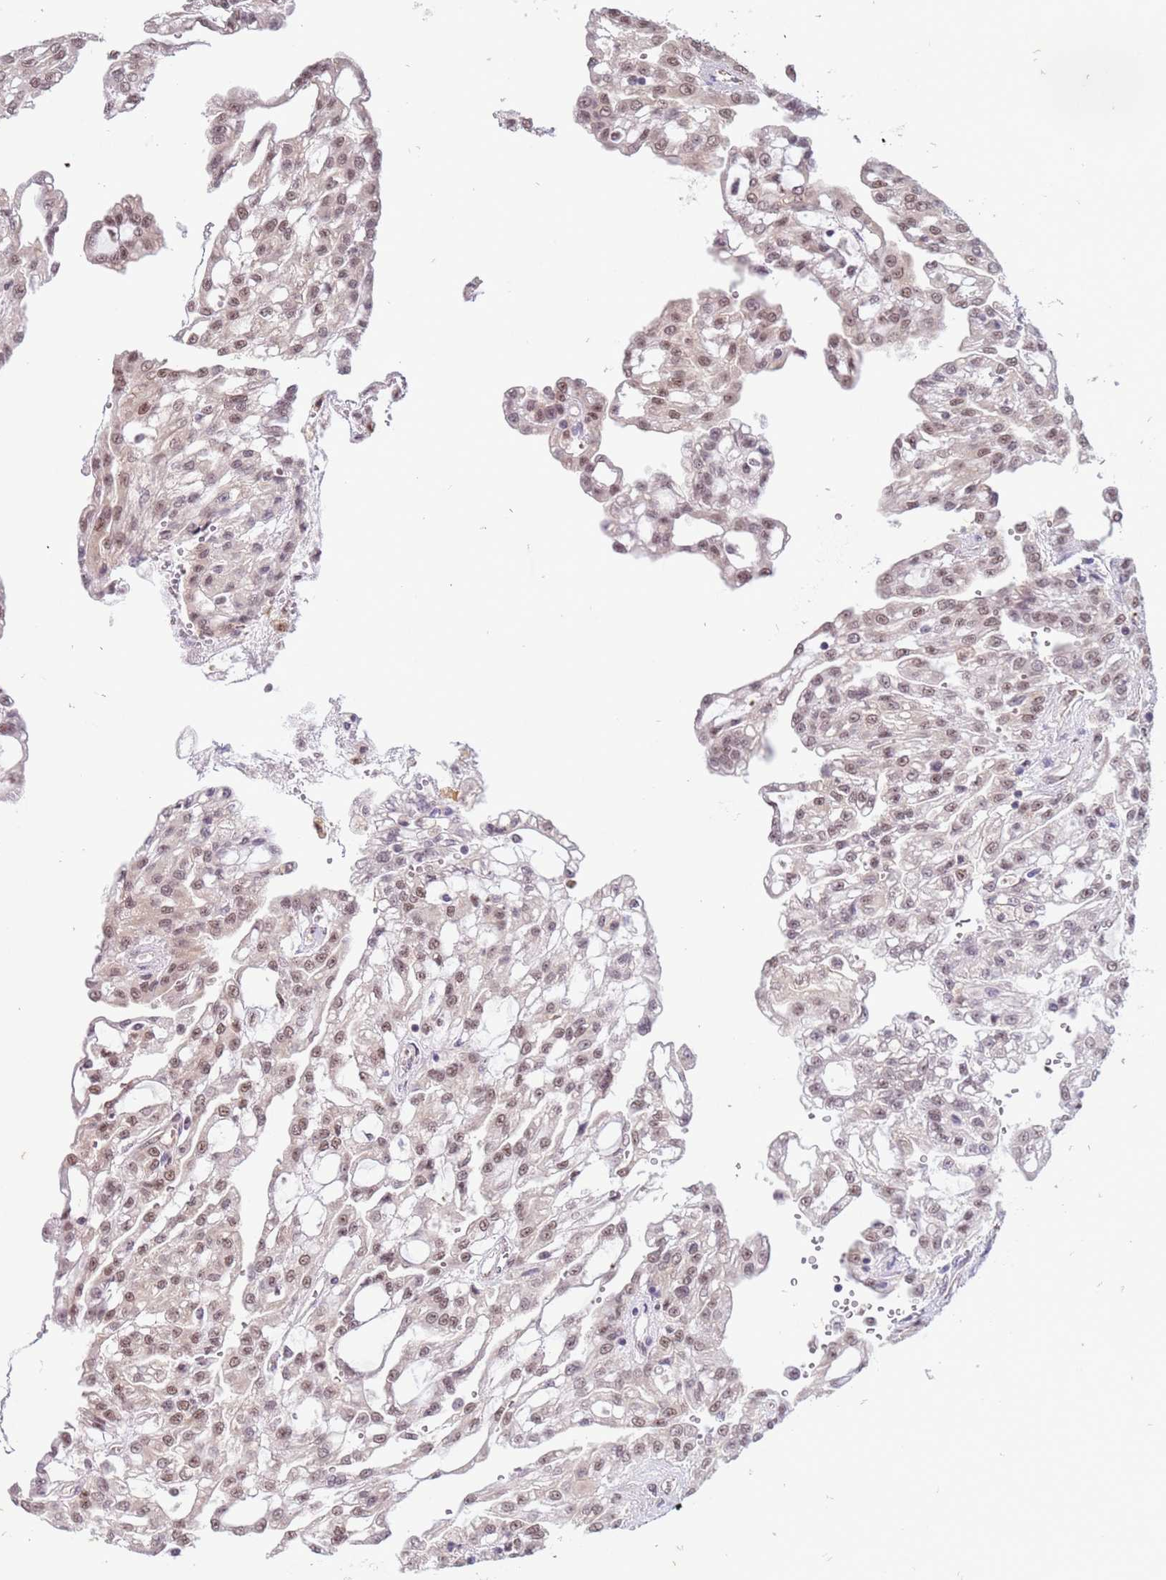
{"staining": {"intensity": "moderate", "quantity": ">75%", "location": "nuclear"}, "tissue": "renal cancer", "cell_type": "Tumor cells", "image_type": "cancer", "snomed": [{"axis": "morphology", "description": "Adenocarcinoma, NOS"}, {"axis": "topography", "description": "Kidney"}], "caption": "Immunohistochemical staining of human adenocarcinoma (renal) displays medium levels of moderate nuclear protein expression in about >75% of tumor cells.", "gene": "PRPF6", "patient": {"sex": "male", "age": 63}}